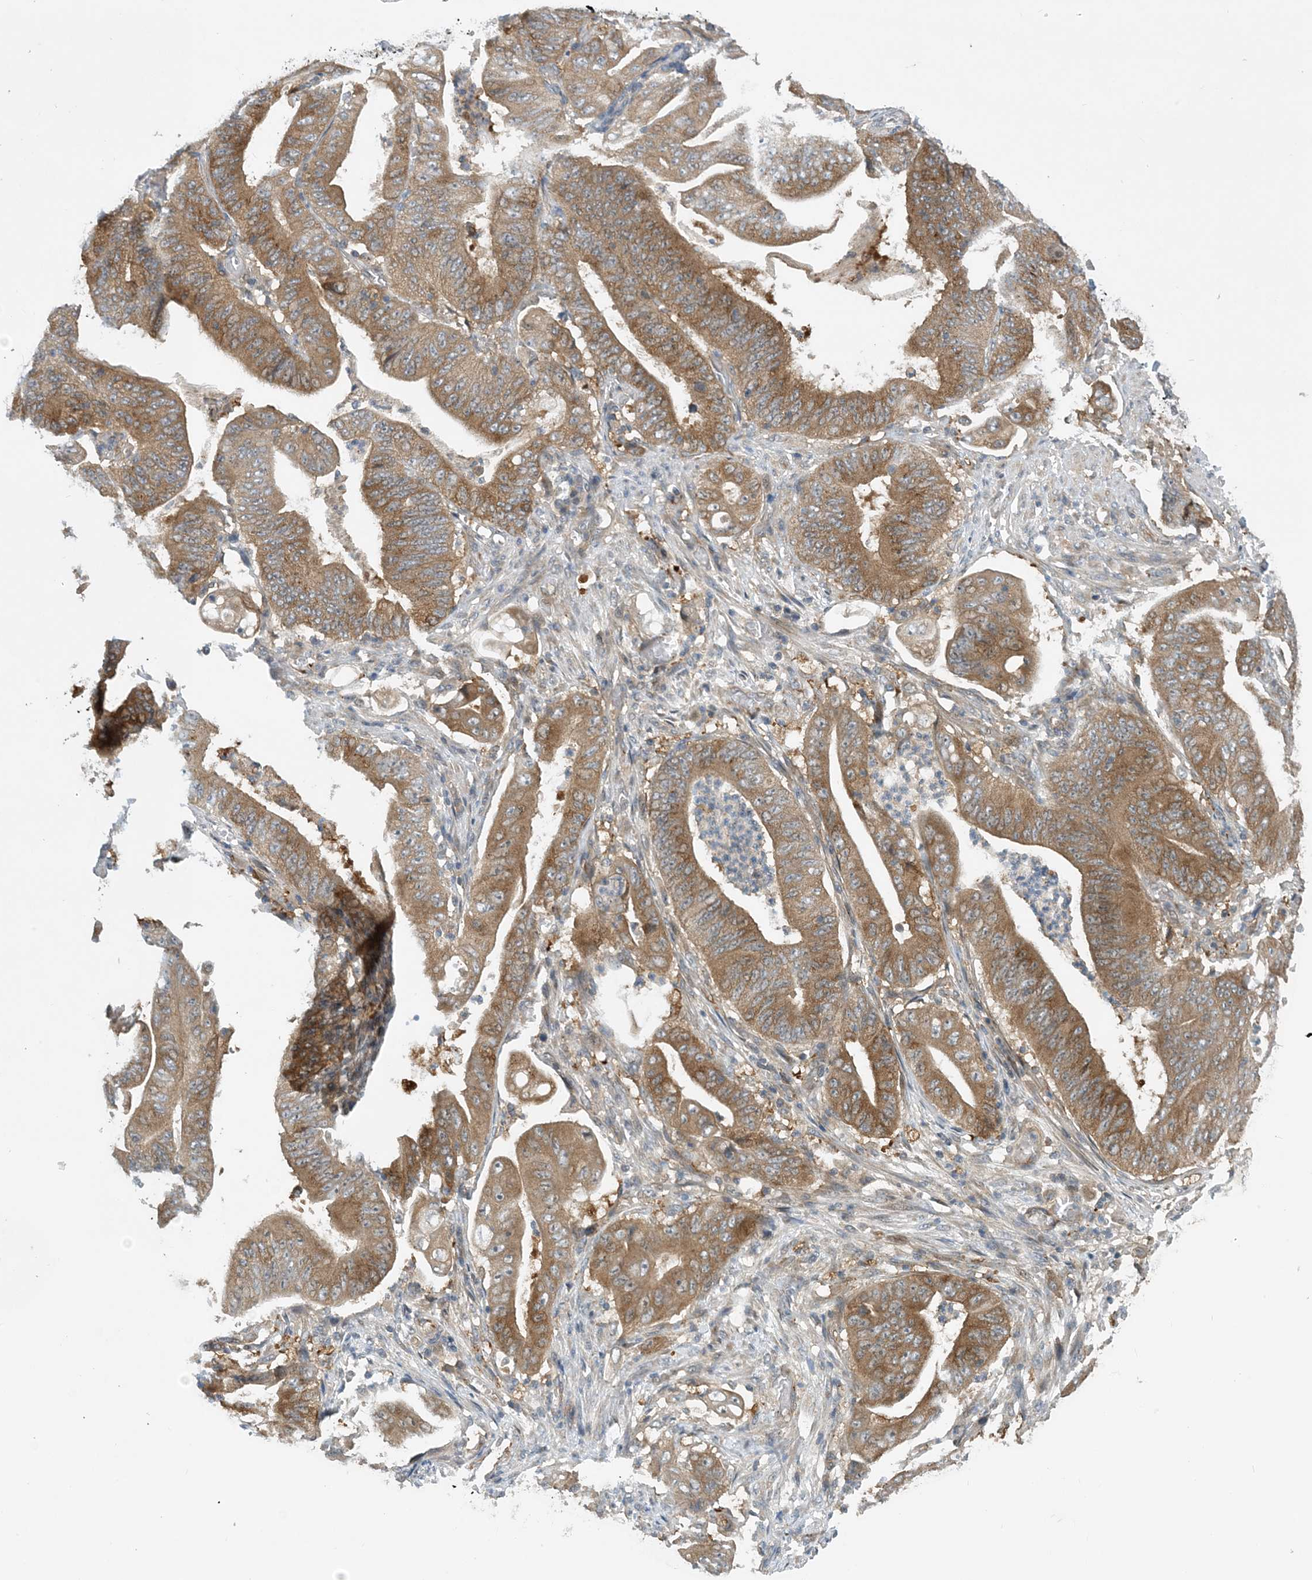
{"staining": {"intensity": "moderate", "quantity": ">75%", "location": "cytoplasmic/membranous"}, "tissue": "stomach cancer", "cell_type": "Tumor cells", "image_type": "cancer", "snomed": [{"axis": "morphology", "description": "Adenocarcinoma, NOS"}, {"axis": "topography", "description": "Stomach"}], "caption": "There is medium levels of moderate cytoplasmic/membranous staining in tumor cells of stomach cancer, as demonstrated by immunohistochemical staining (brown color).", "gene": "TINAG", "patient": {"sex": "female", "age": 73}}